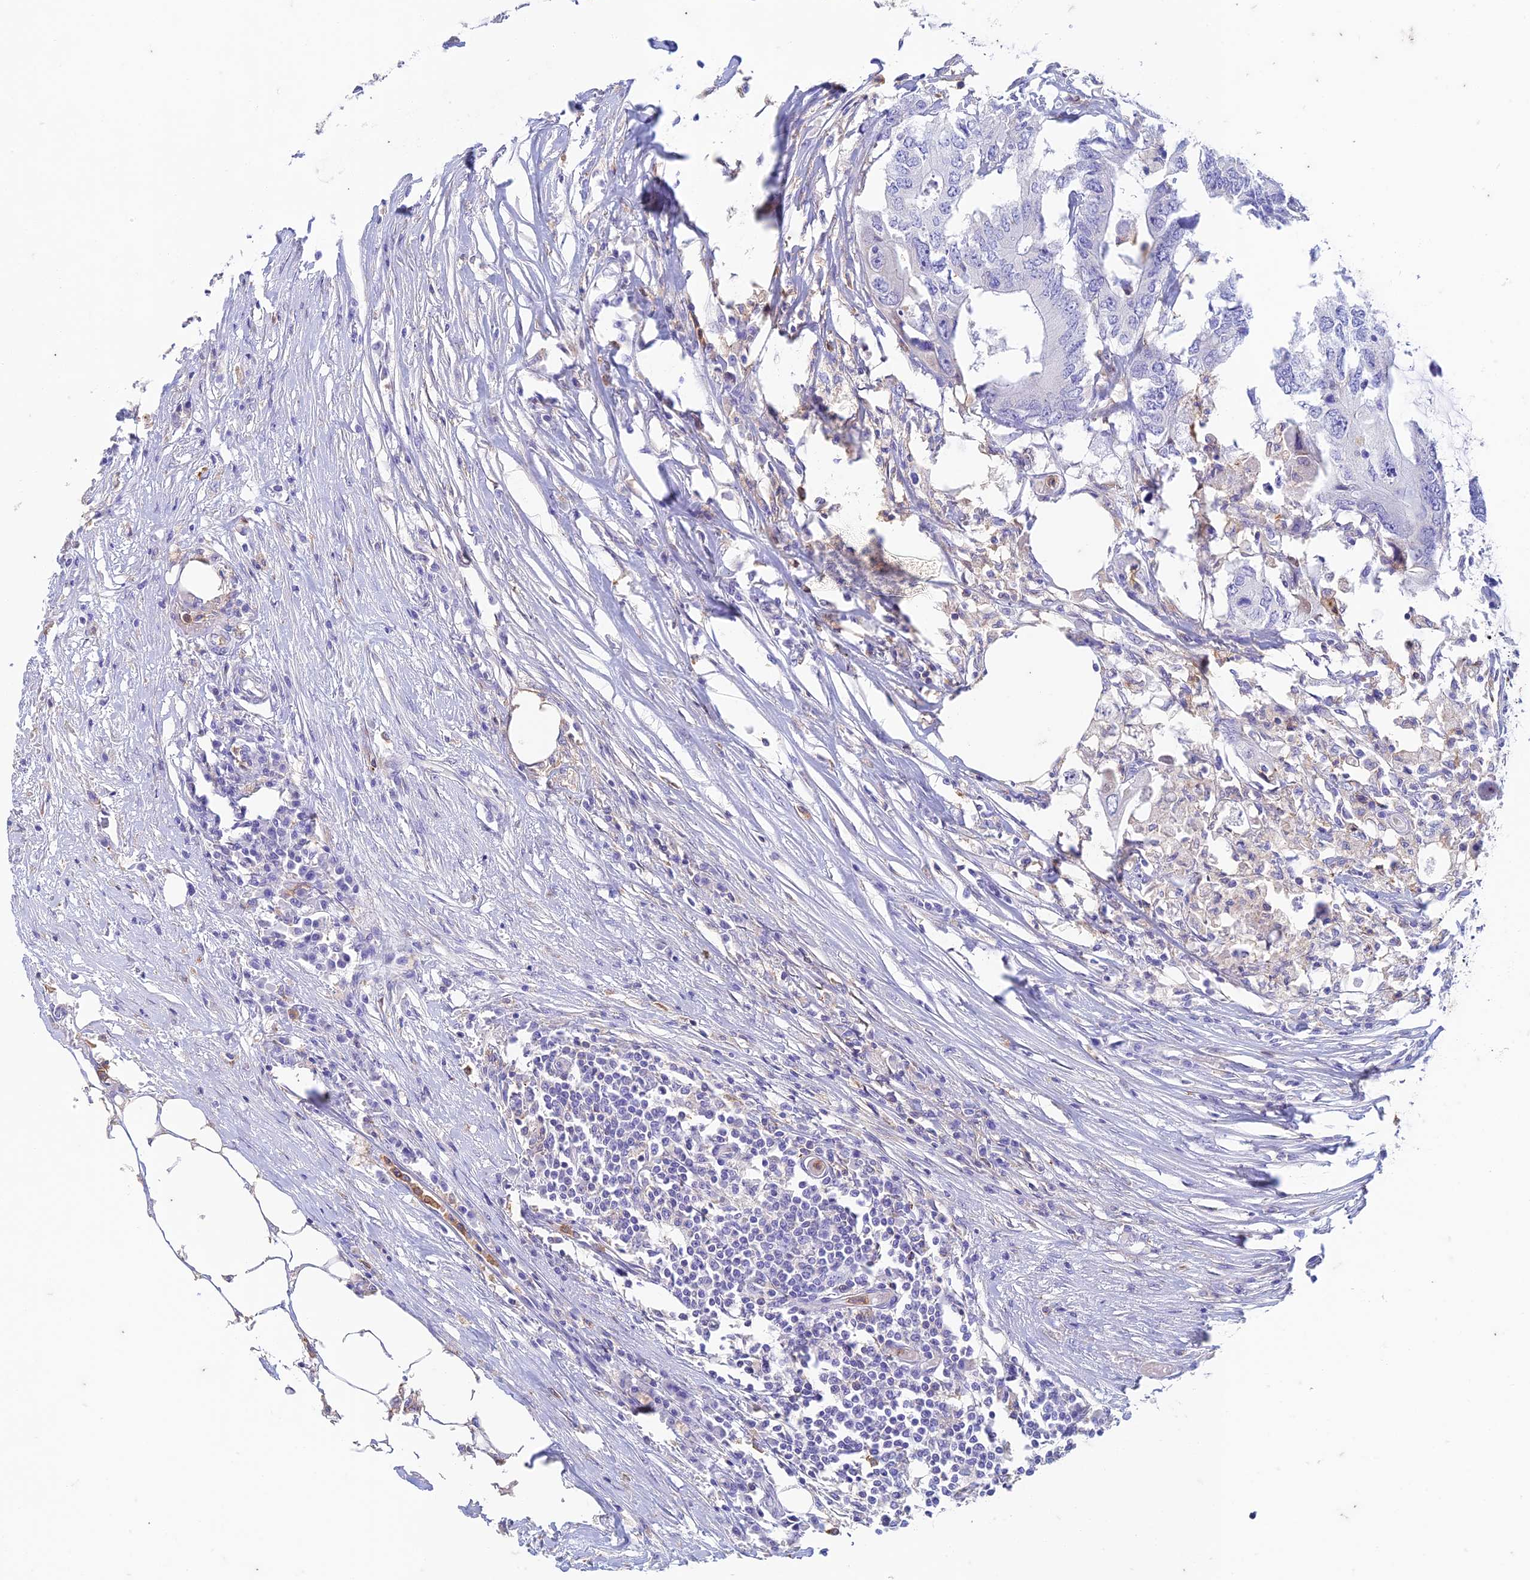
{"staining": {"intensity": "negative", "quantity": "none", "location": "none"}, "tissue": "colorectal cancer", "cell_type": "Tumor cells", "image_type": "cancer", "snomed": [{"axis": "morphology", "description": "Adenocarcinoma, NOS"}, {"axis": "topography", "description": "Colon"}], "caption": "Micrograph shows no significant protein staining in tumor cells of colorectal adenocarcinoma. (DAB (3,3'-diaminobenzidine) immunohistochemistry with hematoxylin counter stain).", "gene": "FGF7", "patient": {"sex": "male", "age": 71}}